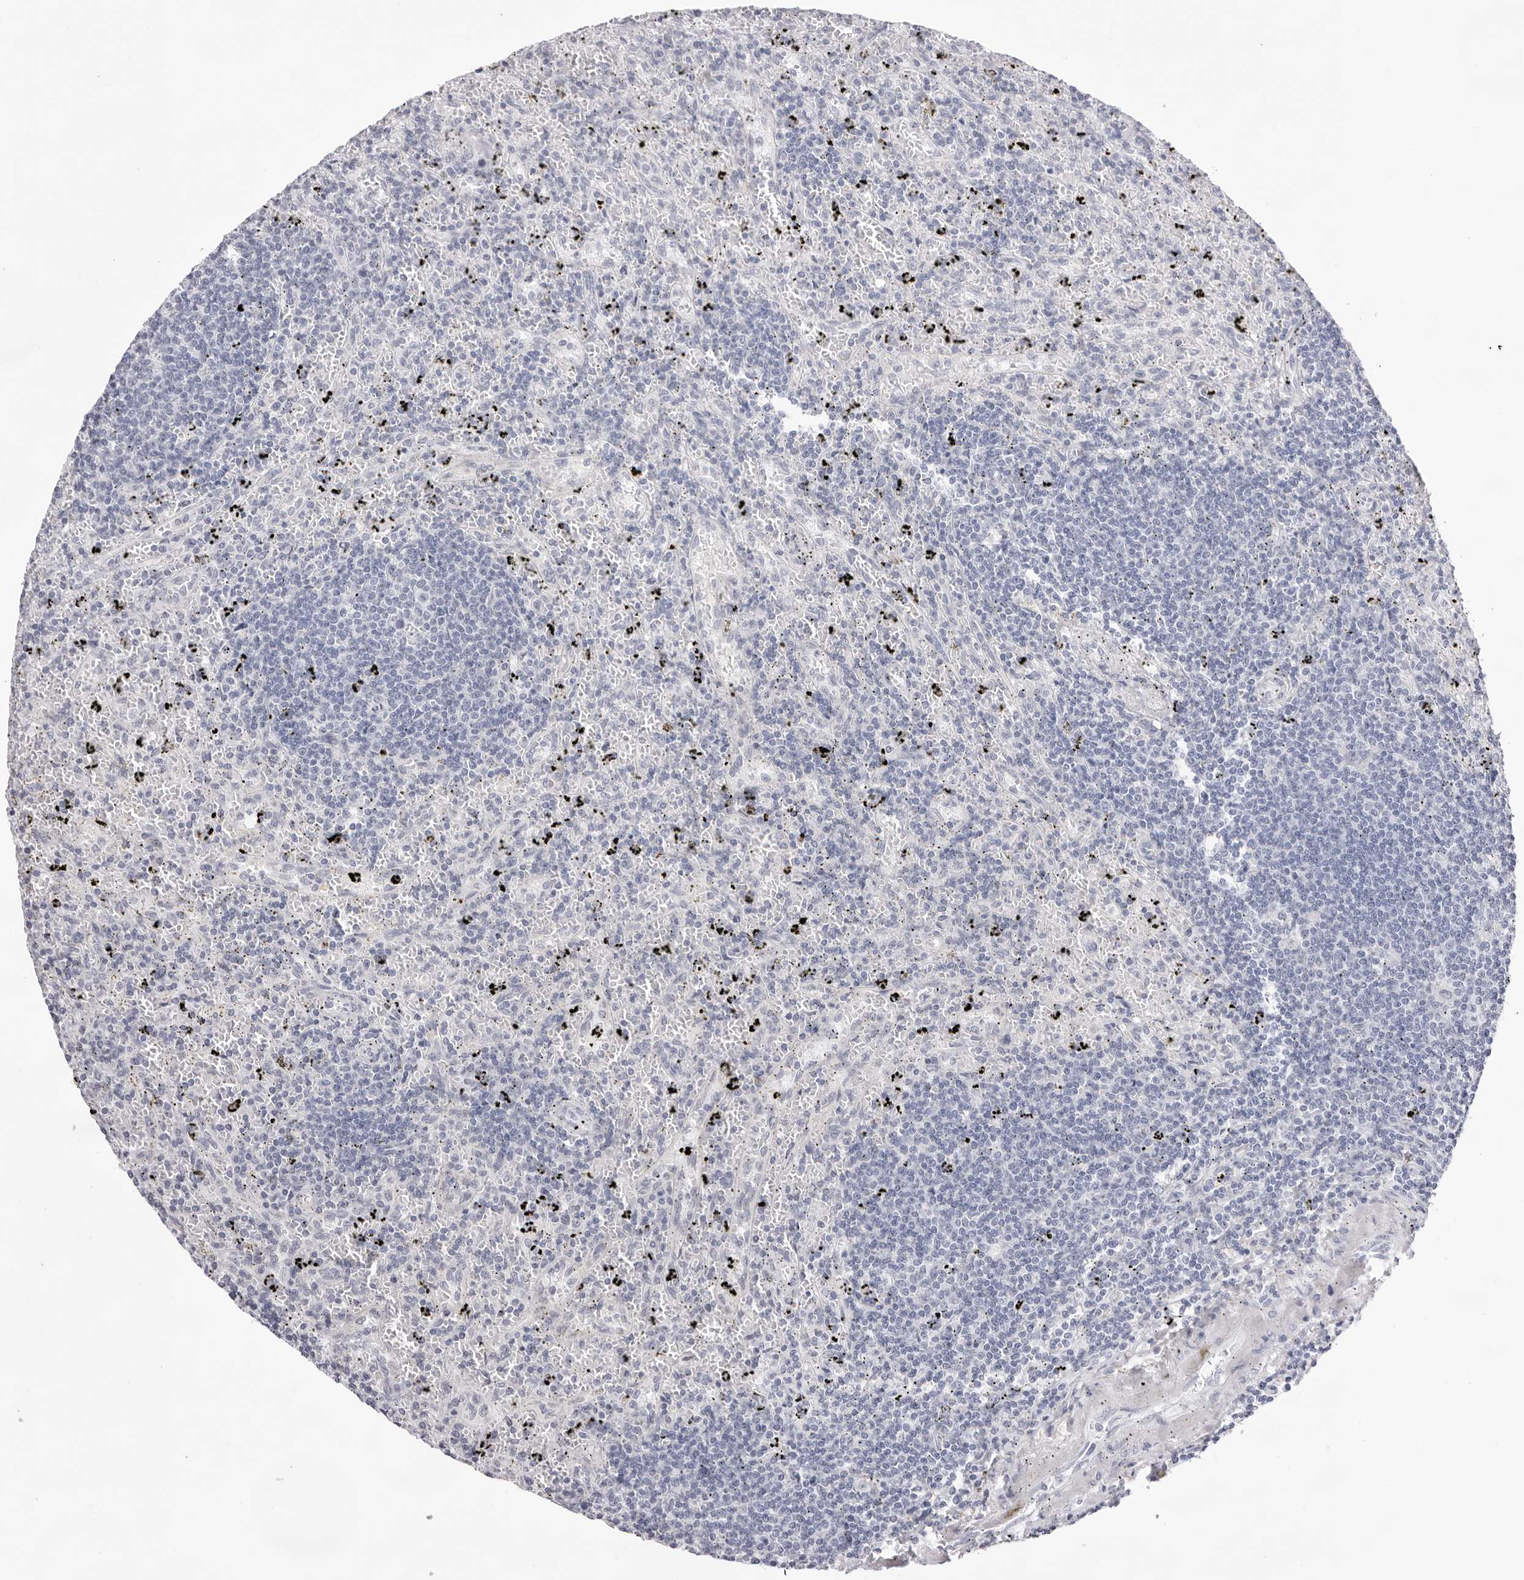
{"staining": {"intensity": "negative", "quantity": "none", "location": "none"}, "tissue": "lymphoma", "cell_type": "Tumor cells", "image_type": "cancer", "snomed": [{"axis": "morphology", "description": "Malignant lymphoma, non-Hodgkin's type, Low grade"}, {"axis": "topography", "description": "Spleen"}], "caption": "A photomicrograph of human low-grade malignant lymphoma, non-Hodgkin's type is negative for staining in tumor cells. (Brightfield microscopy of DAB immunohistochemistry (IHC) at high magnification).", "gene": "SMIM2", "patient": {"sex": "male", "age": 76}}